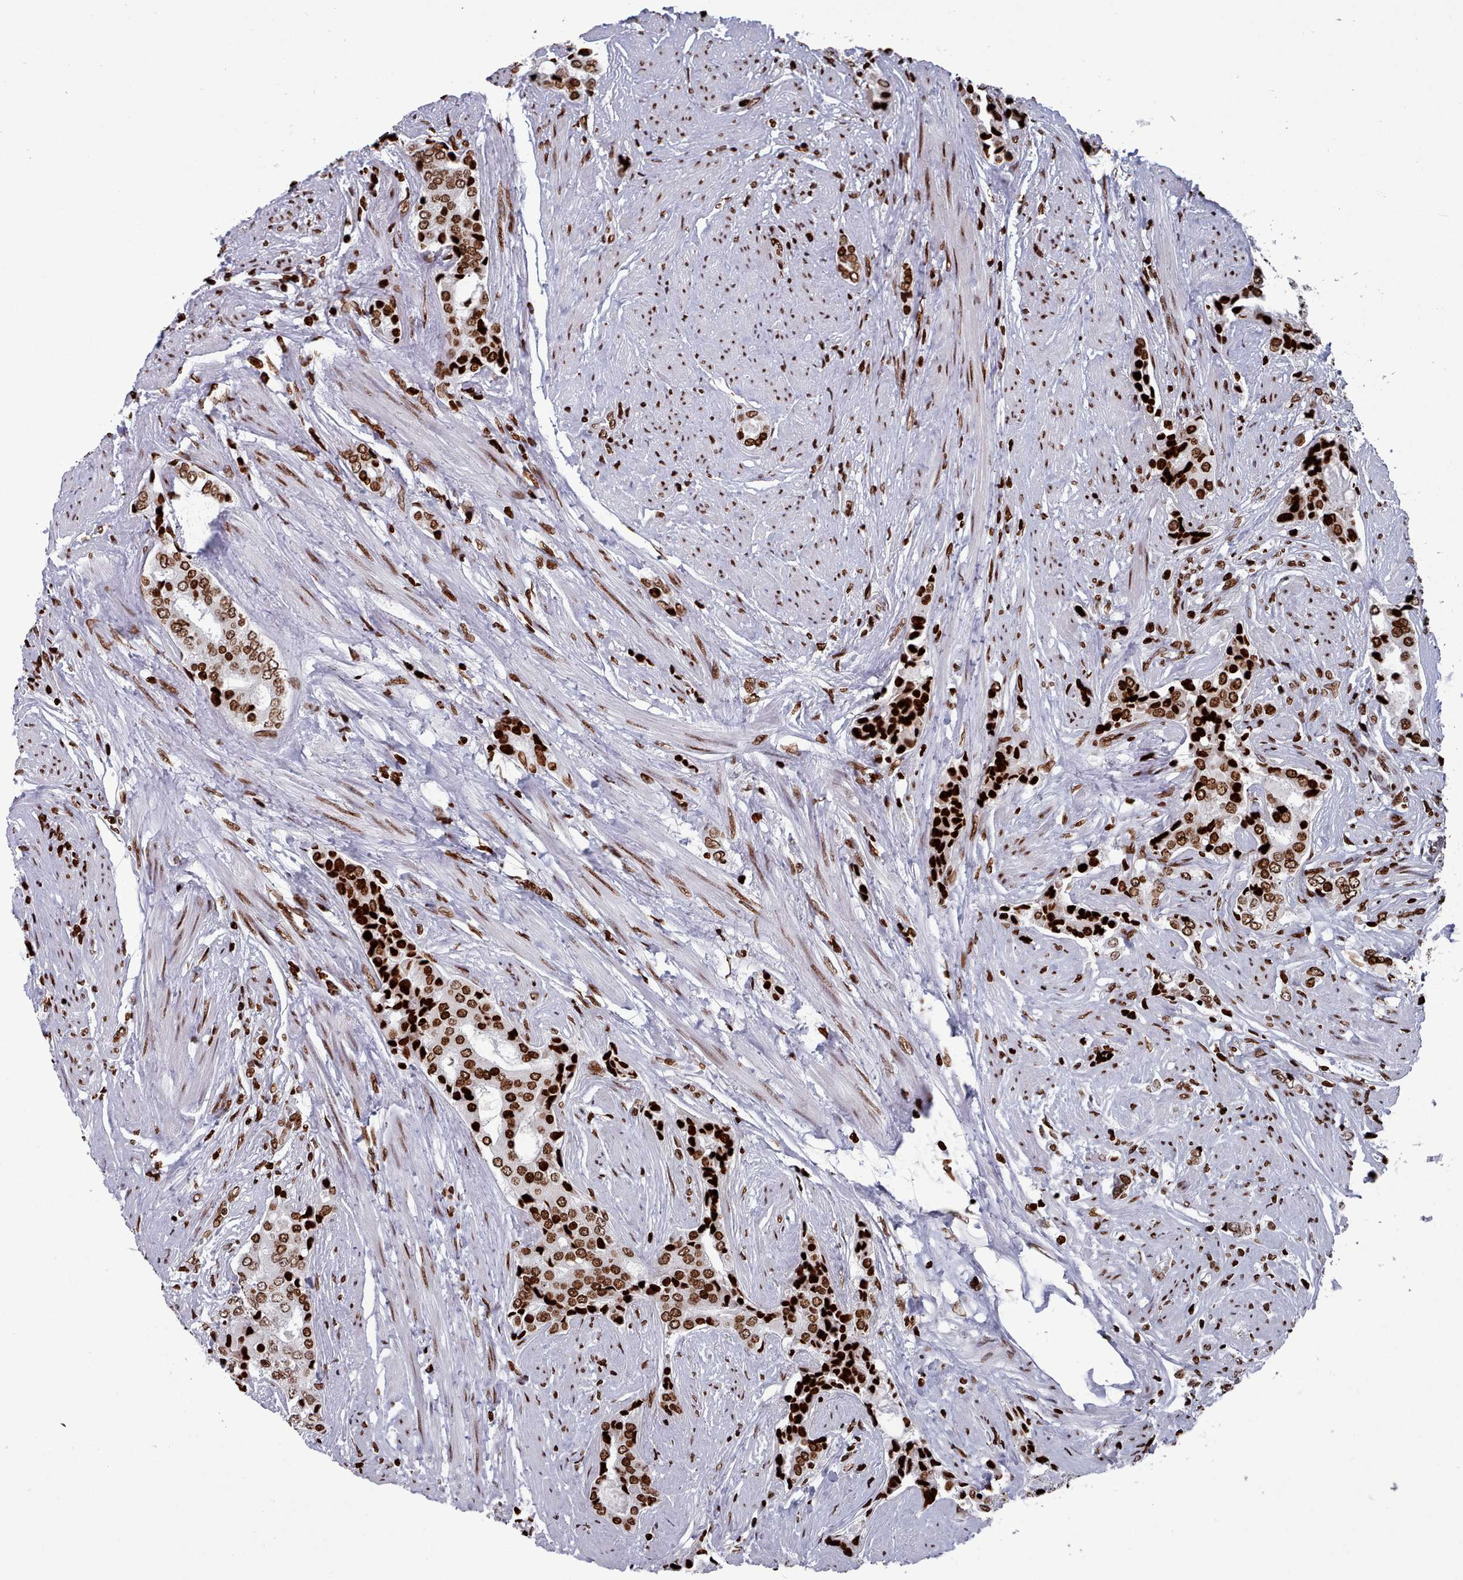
{"staining": {"intensity": "strong", "quantity": ">75%", "location": "nuclear"}, "tissue": "prostate cancer", "cell_type": "Tumor cells", "image_type": "cancer", "snomed": [{"axis": "morphology", "description": "Adenocarcinoma, High grade"}, {"axis": "topography", "description": "Prostate"}], "caption": "DAB (3,3'-diaminobenzidine) immunohistochemical staining of human prostate adenocarcinoma (high-grade) demonstrates strong nuclear protein positivity in approximately >75% of tumor cells.", "gene": "PCDHB12", "patient": {"sex": "male", "age": 71}}